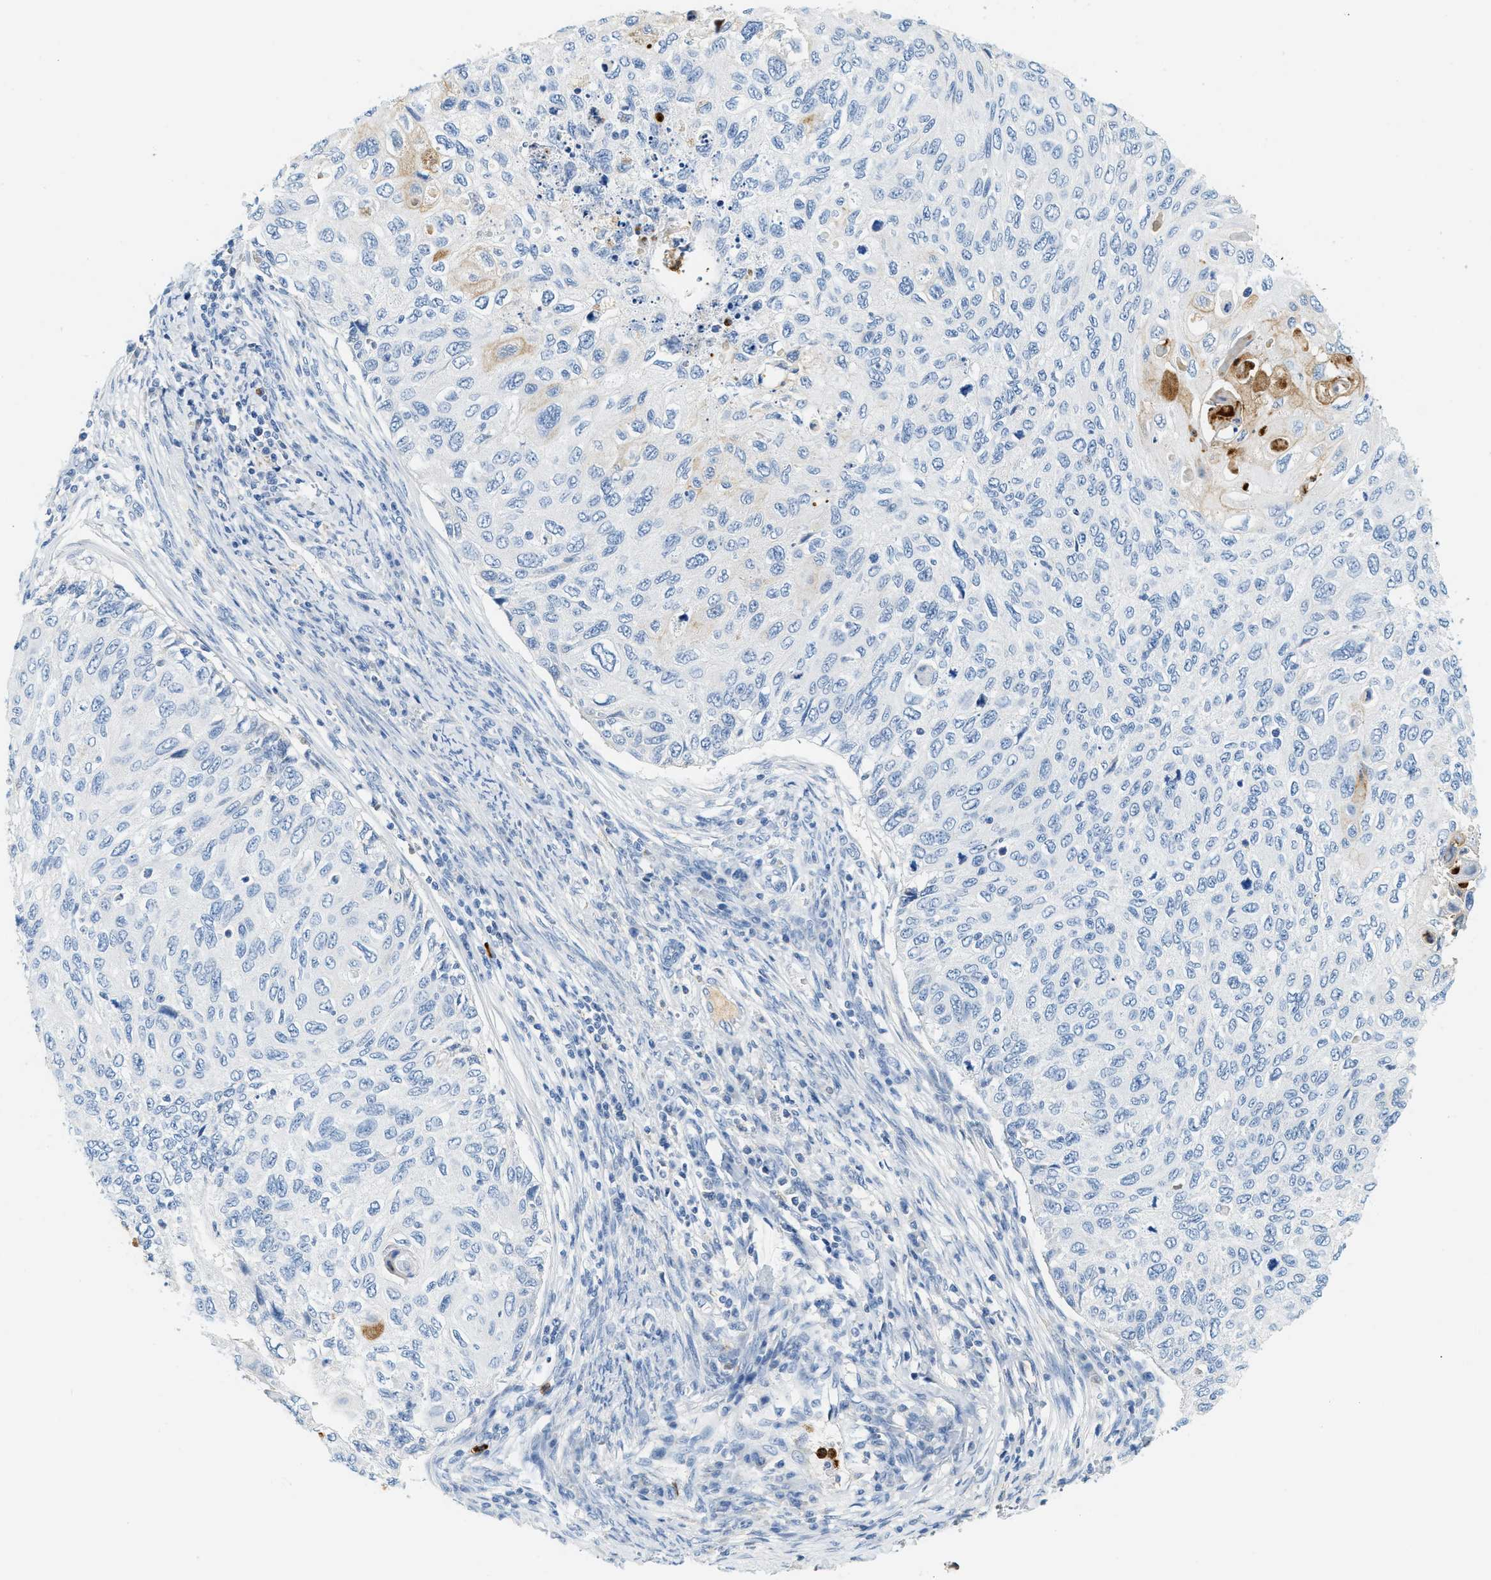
{"staining": {"intensity": "negative", "quantity": "none", "location": "none"}, "tissue": "cervical cancer", "cell_type": "Tumor cells", "image_type": "cancer", "snomed": [{"axis": "morphology", "description": "Squamous cell carcinoma, NOS"}, {"axis": "topography", "description": "Cervix"}], "caption": "Tumor cells show no significant protein staining in cervical cancer (squamous cell carcinoma). Brightfield microscopy of IHC stained with DAB (brown) and hematoxylin (blue), captured at high magnification.", "gene": "LCN2", "patient": {"sex": "female", "age": 70}}